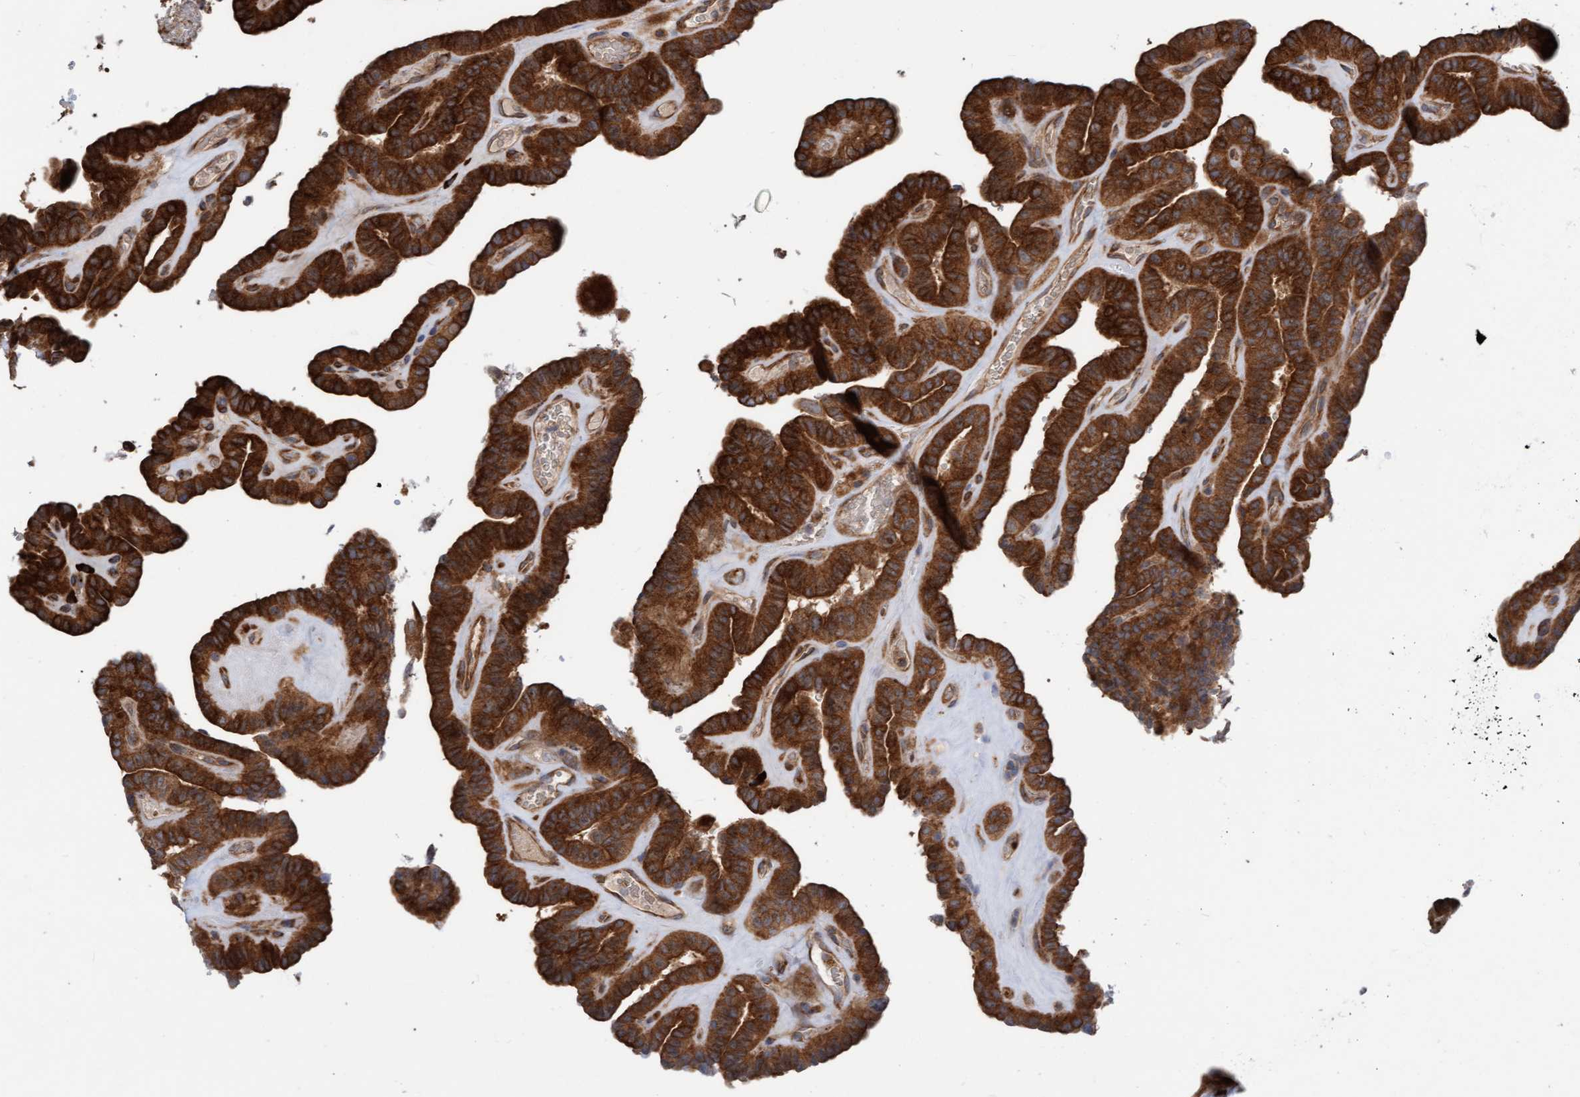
{"staining": {"intensity": "strong", "quantity": ">75%", "location": "cytoplasmic/membranous"}, "tissue": "thyroid cancer", "cell_type": "Tumor cells", "image_type": "cancer", "snomed": [{"axis": "morphology", "description": "Papillary adenocarcinoma, NOS"}, {"axis": "topography", "description": "Thyroid gland"}], "caption": "Protein expression analysis of human thyroid cancer reveals strong cytoplasmic/membranous positivity in about >75% of tumor cells.", "gene": "KIAA0753", "patient": {"sex": "male", "age": 77}}